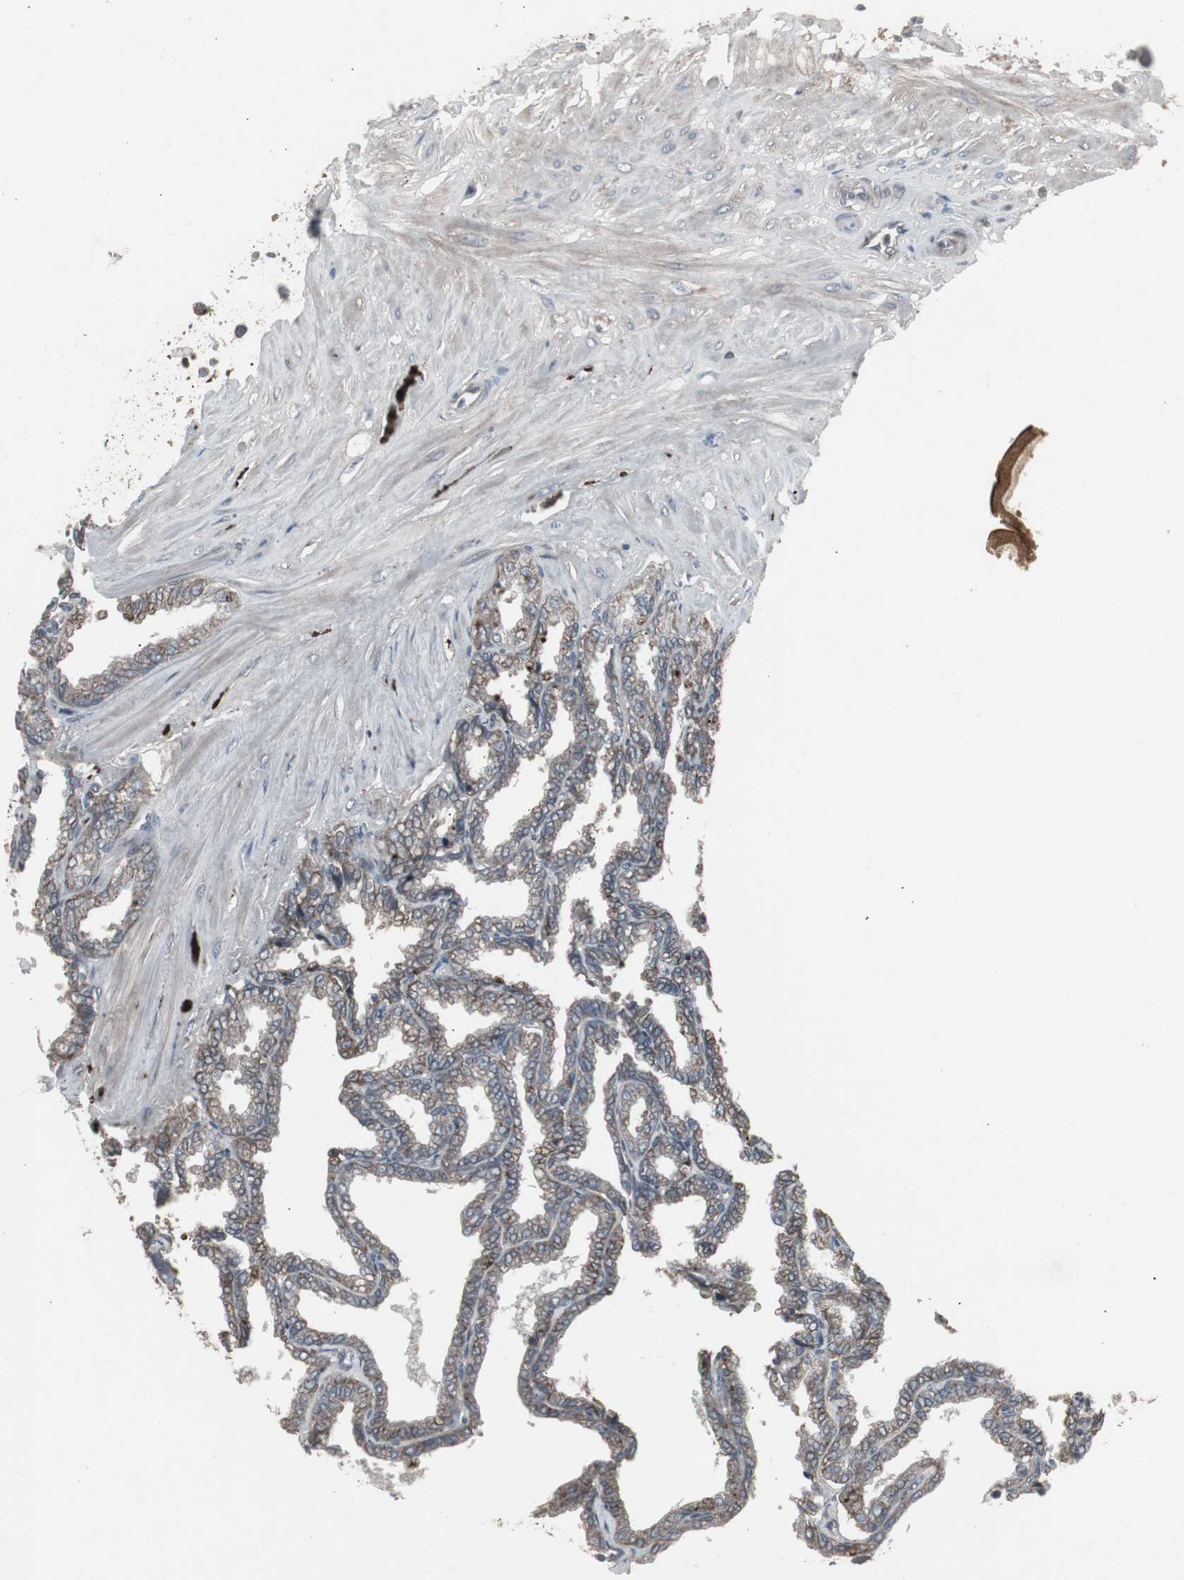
{"staining": {"intensity": "moderate", "quantity": "25%-75%", "location": "cytoplasmic/membranous"}, "tissue": "seminal vesicle", "cell_type": "Glandular cells", "image_type": "normal", "snomed": [{"axis": "morphology", "description": "Normal tissue, NOS"}, {"axis": "topography", "description": "Seminal veicle"}], "caption": "Seminal vesicle stained for a protein demonstrates moderate cytoplasmic/membranous positivity in glandular cells. Ihc stains the protein of interest in brown and the nuclei are stained blue.", "gene": "SSTR2", "patient": {"sex": "male", "age": 46}}